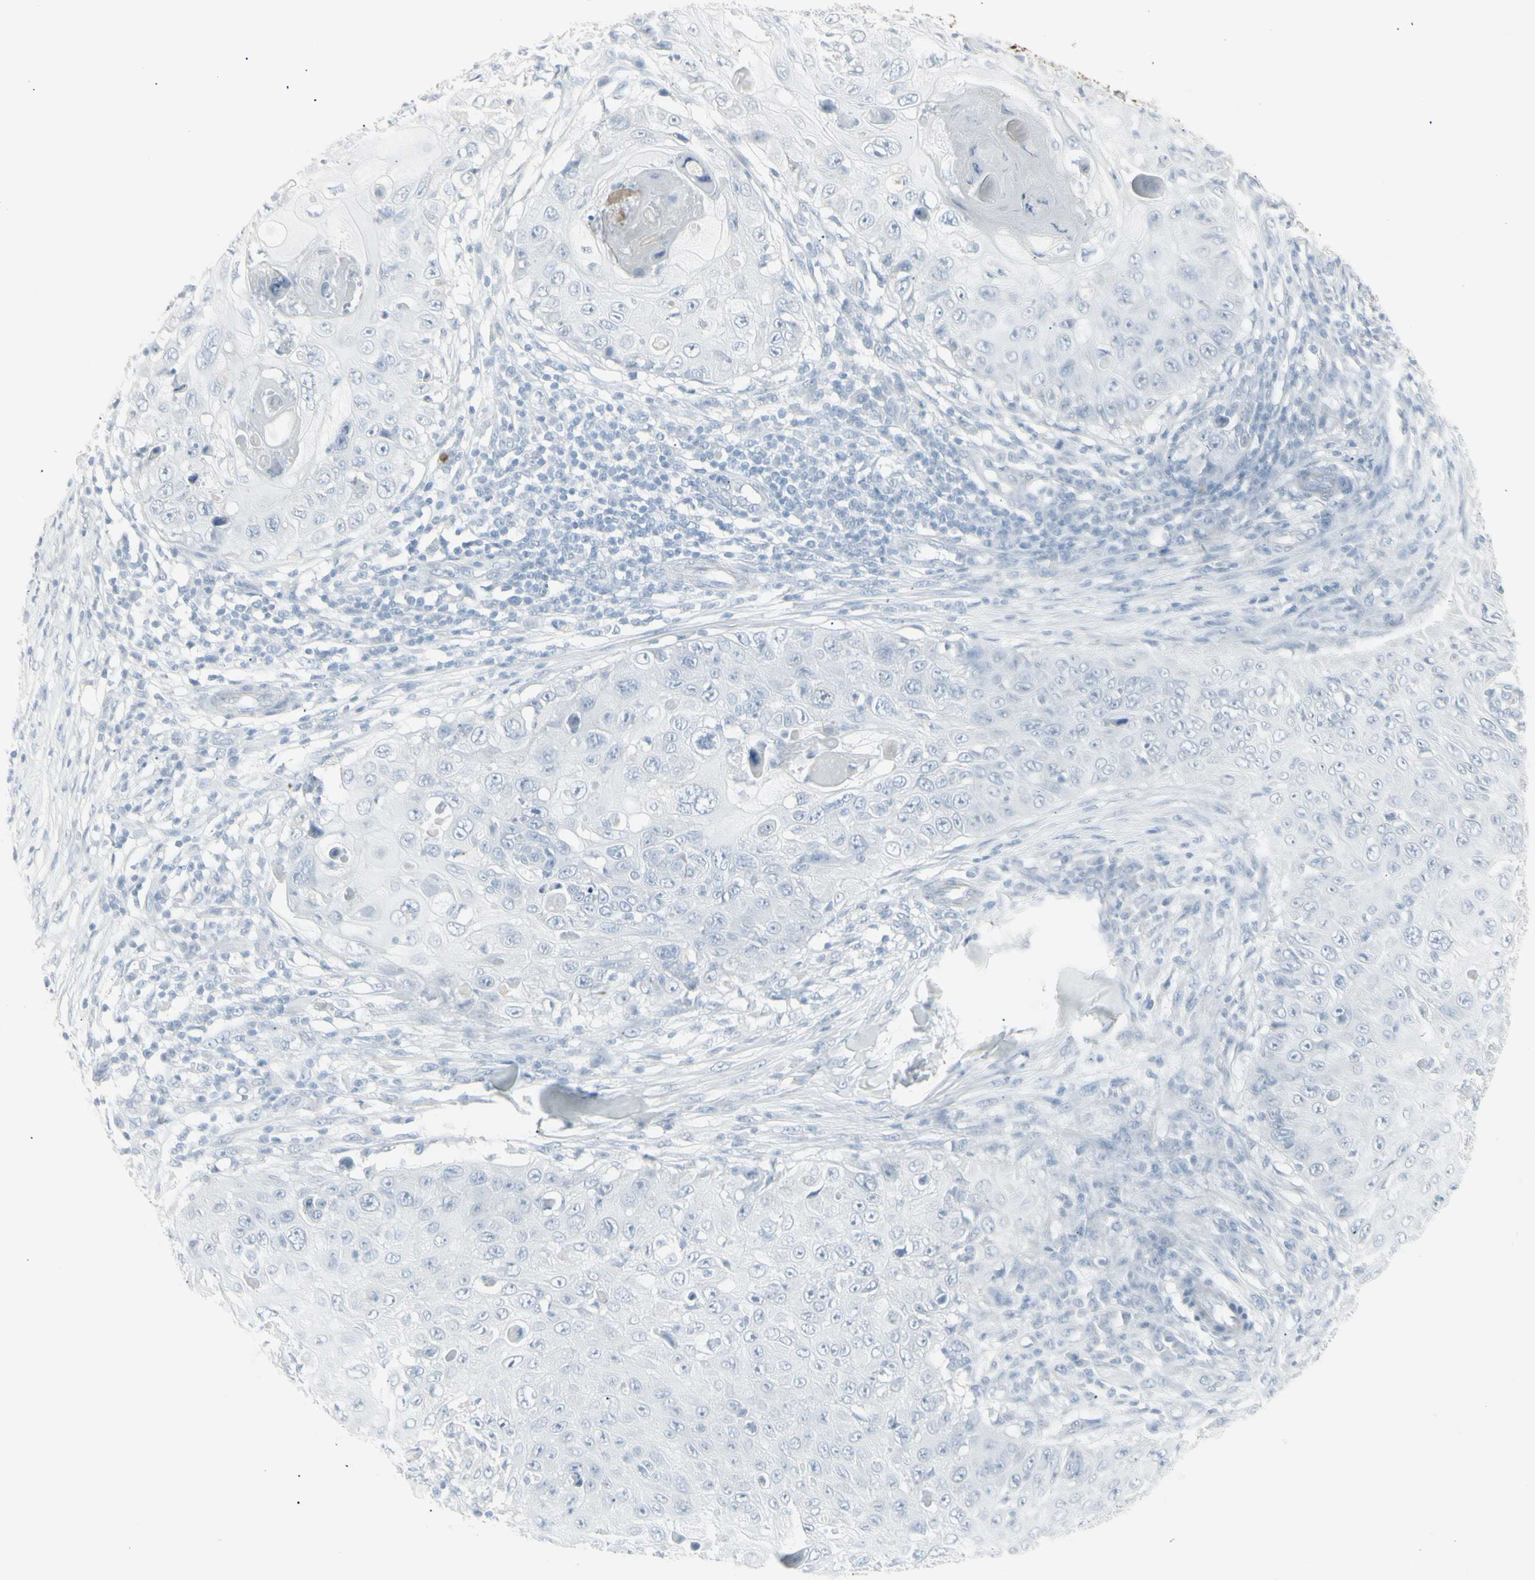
{"staining": {"intensity": "negative", "quantity": "none", "location": "none"}, "tissue": "skin cancer", "cell_type": "Tumor cells", "image_type": "cancer", "snomed": [{"axis": "morphology", "description": "Squamous cell carcinoma, NOS"}, {"axis": "topography", "description": "Skin"}], "caption": "Tumor cells are negative for brown protein staining in squamous cell carcinoma (skin). (Immunohistochemistry, brightfield microscopy, high magnification).", "gene": "YBX2", "patient": {"sex": "male", "age": 86}}